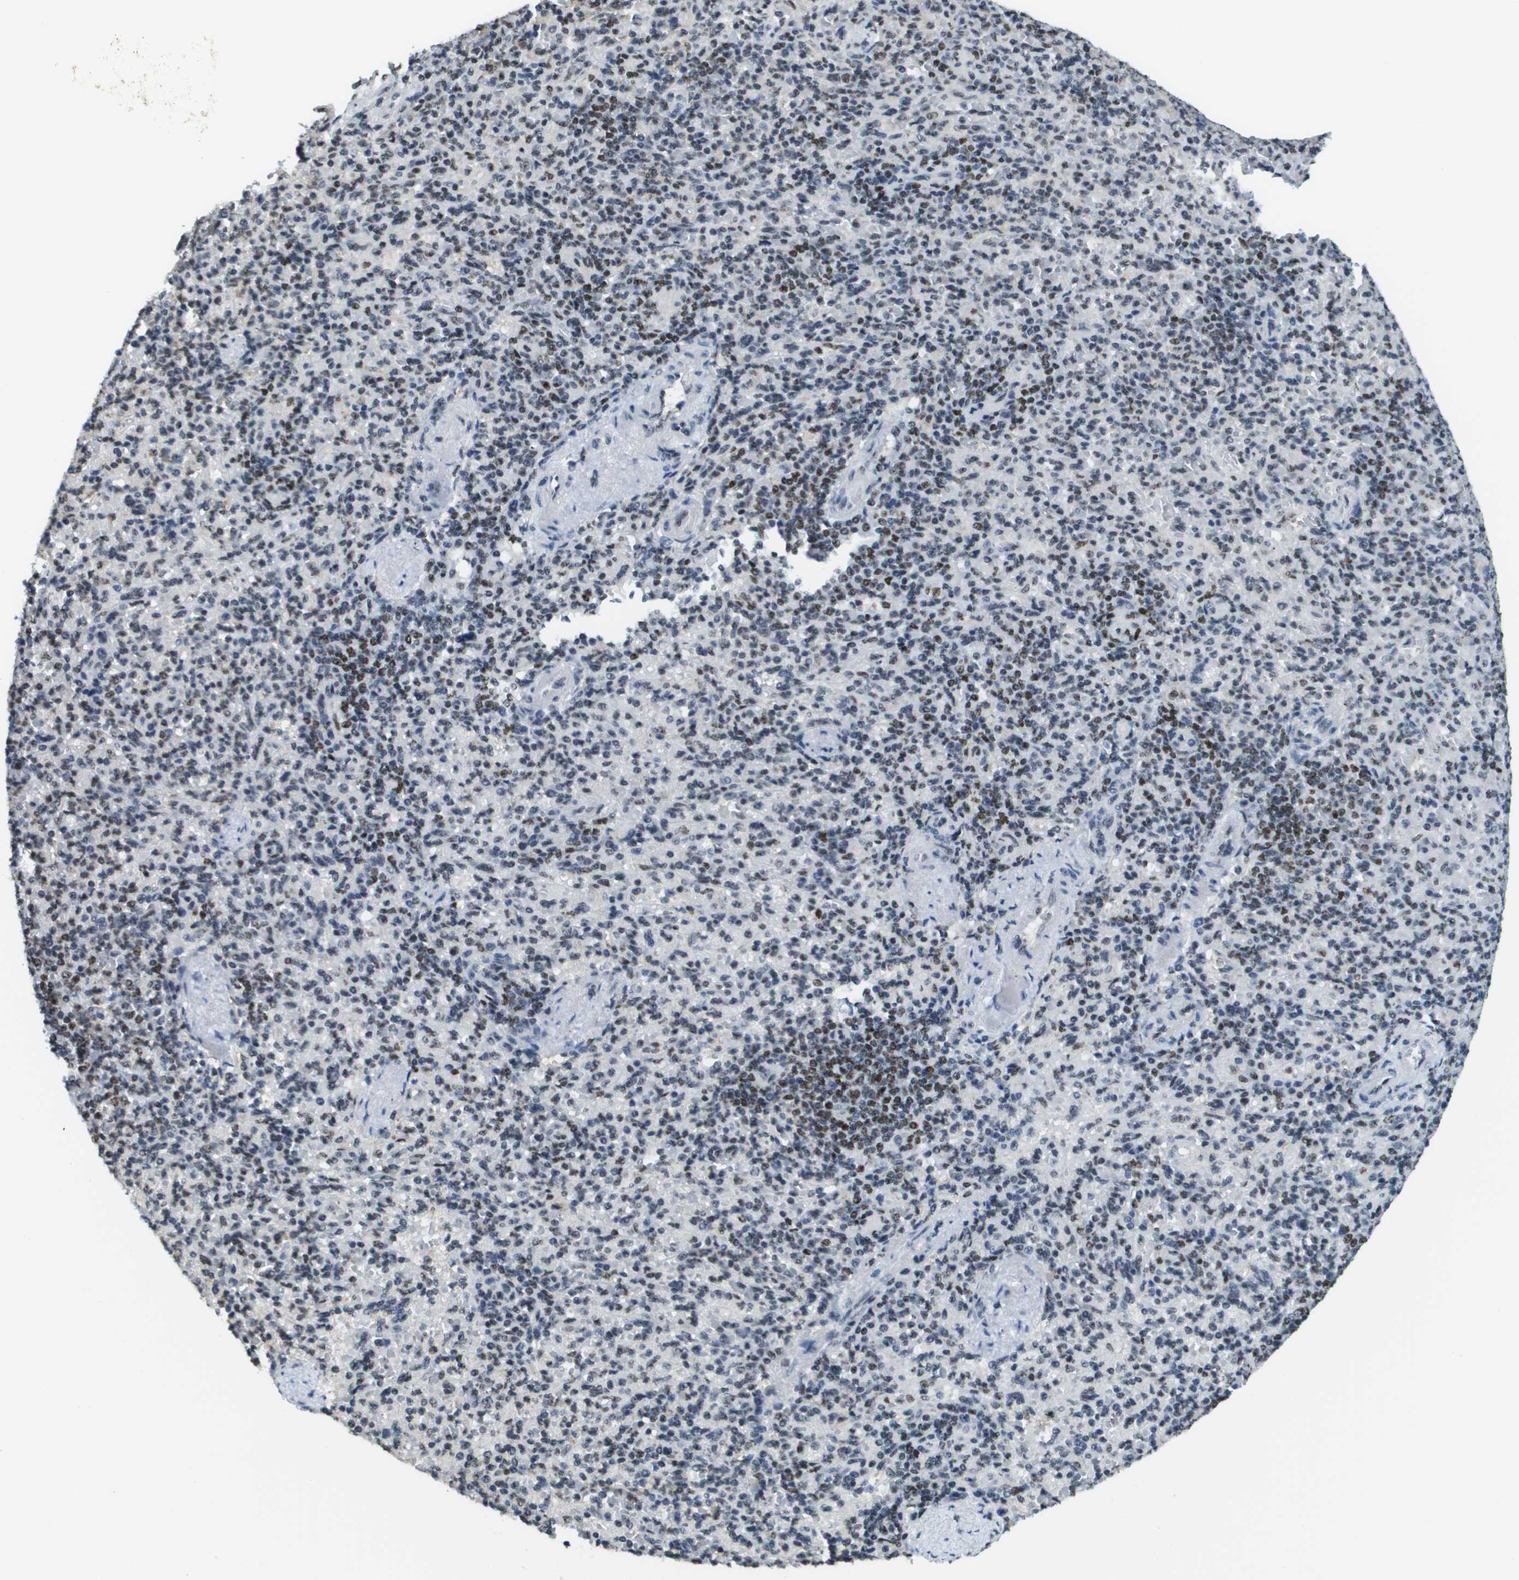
{"staining": {"intensity": "moderate", "quantity": "25%-75%", "location": "nuclear"}, "tissue": "spleen", "cell_type": "Cells in red pulp", "image_type": "normal", "snomed": [{"axis": "morphology", "description": "Normal tissue, NOS"}, {"axis": "topography", "description": "Spleen"}], "caption": "DAB (3,3'-diaminobenzidine) immunohistochemical staining of normal spleen exhibits moderate nuclear protein positivity in about 25%-75% of cells in red pulp. The protein of interest is shown in brown color, while the nuclei are stained blue.", "gene": "SP100", "patient": {"sex": "female", "age": 74}}